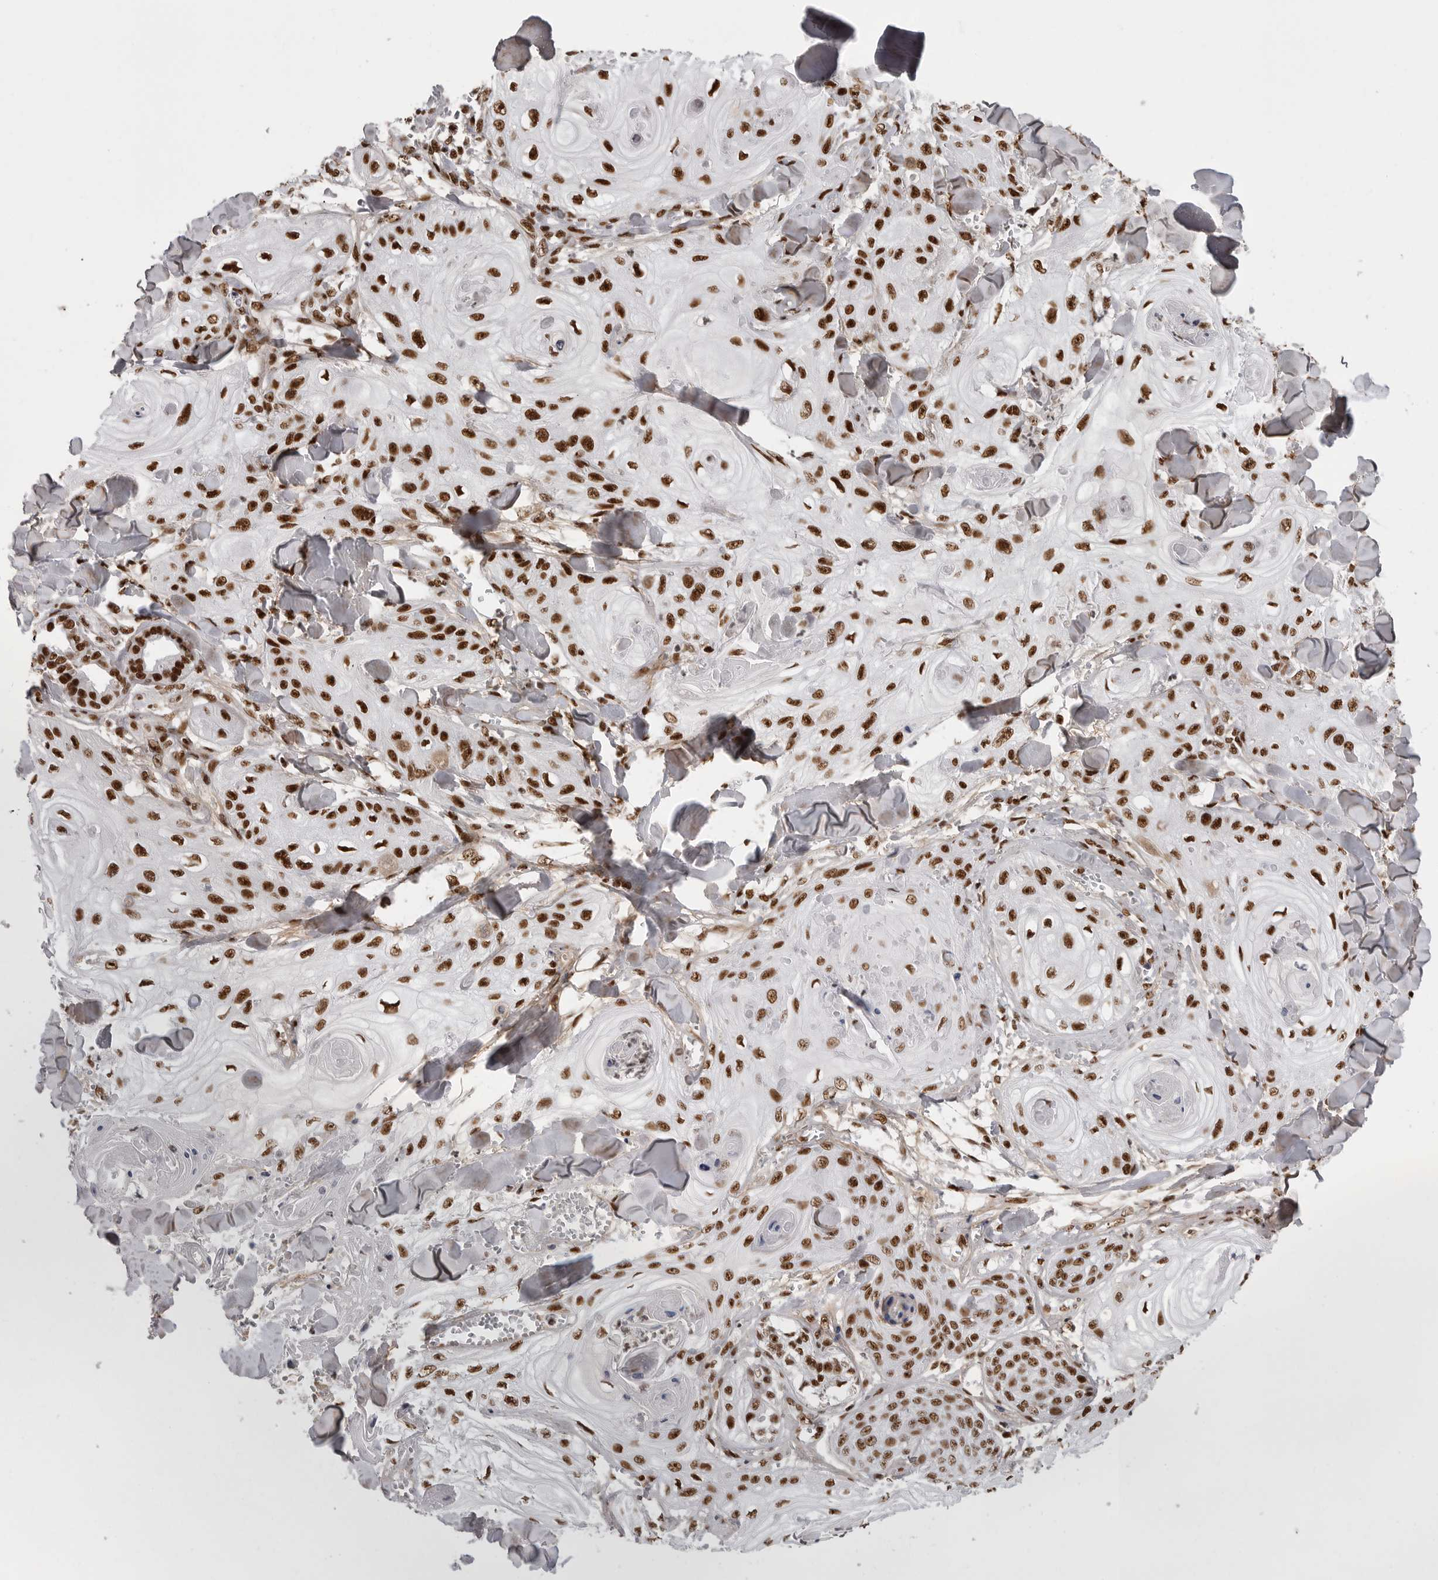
{"staining": {"intensity": "strong", "quantity": ">75%", "location": "nuclear"}, "tissue": "skin cancer", "cell_type": "Tumor cells", "image_type": "cancer", "snomed": [{"axis": "morphology", "description": "Squamous cell carcinoma, NOS"}, {"axis": "topography", "description": "Skin"}], "caption": "Immunohistochemistry (IHC) of human skin cancer exhibits high levels of strong nuclear expression in about >75% of tumor cells. (IHC, brightfield microscopy, high magnification).", "gene": "PPP1R8", "patient": {"sex": "male", "age": 74}}